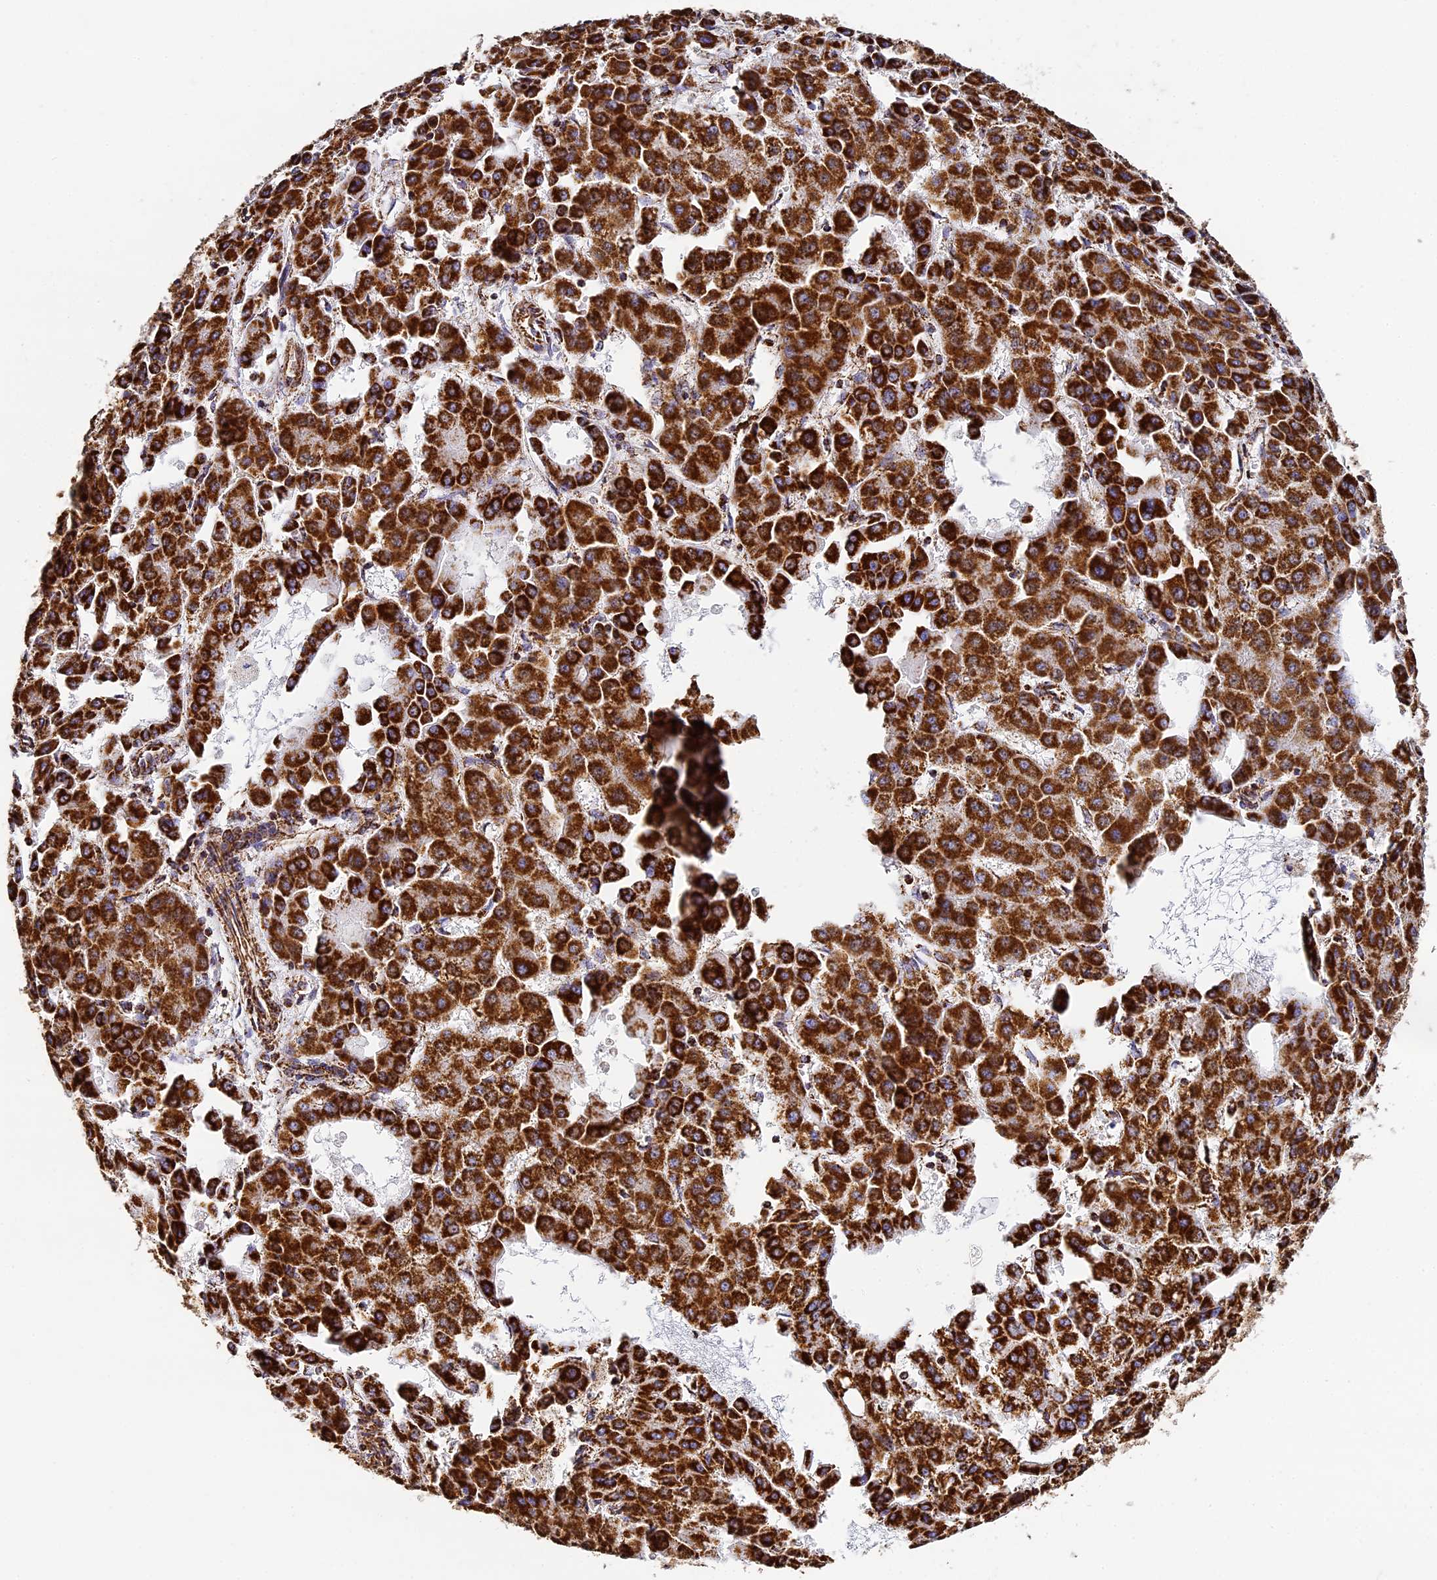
{"staining": {"intensity": "moderate", "quantity": ">75%", "location": "cytoplasmic/membranous"}, "tissue": "liver cancer", "cell_type": "Tumor cells", "image_type": "cancer", "snomed": [{"axis": "morphology", "description": "Carcinoma, Hepatocellular, NOS"}, {"axis": "topography", "description": "Liver"}], "caption": "The immunohistochemical stain labels moderate cytoplasmic/membranous staining in tumor cells of liver hepatocellular carcinoma tissue.", "gene": "STK17A", "patient": {"sex": "male", "age": 47}}